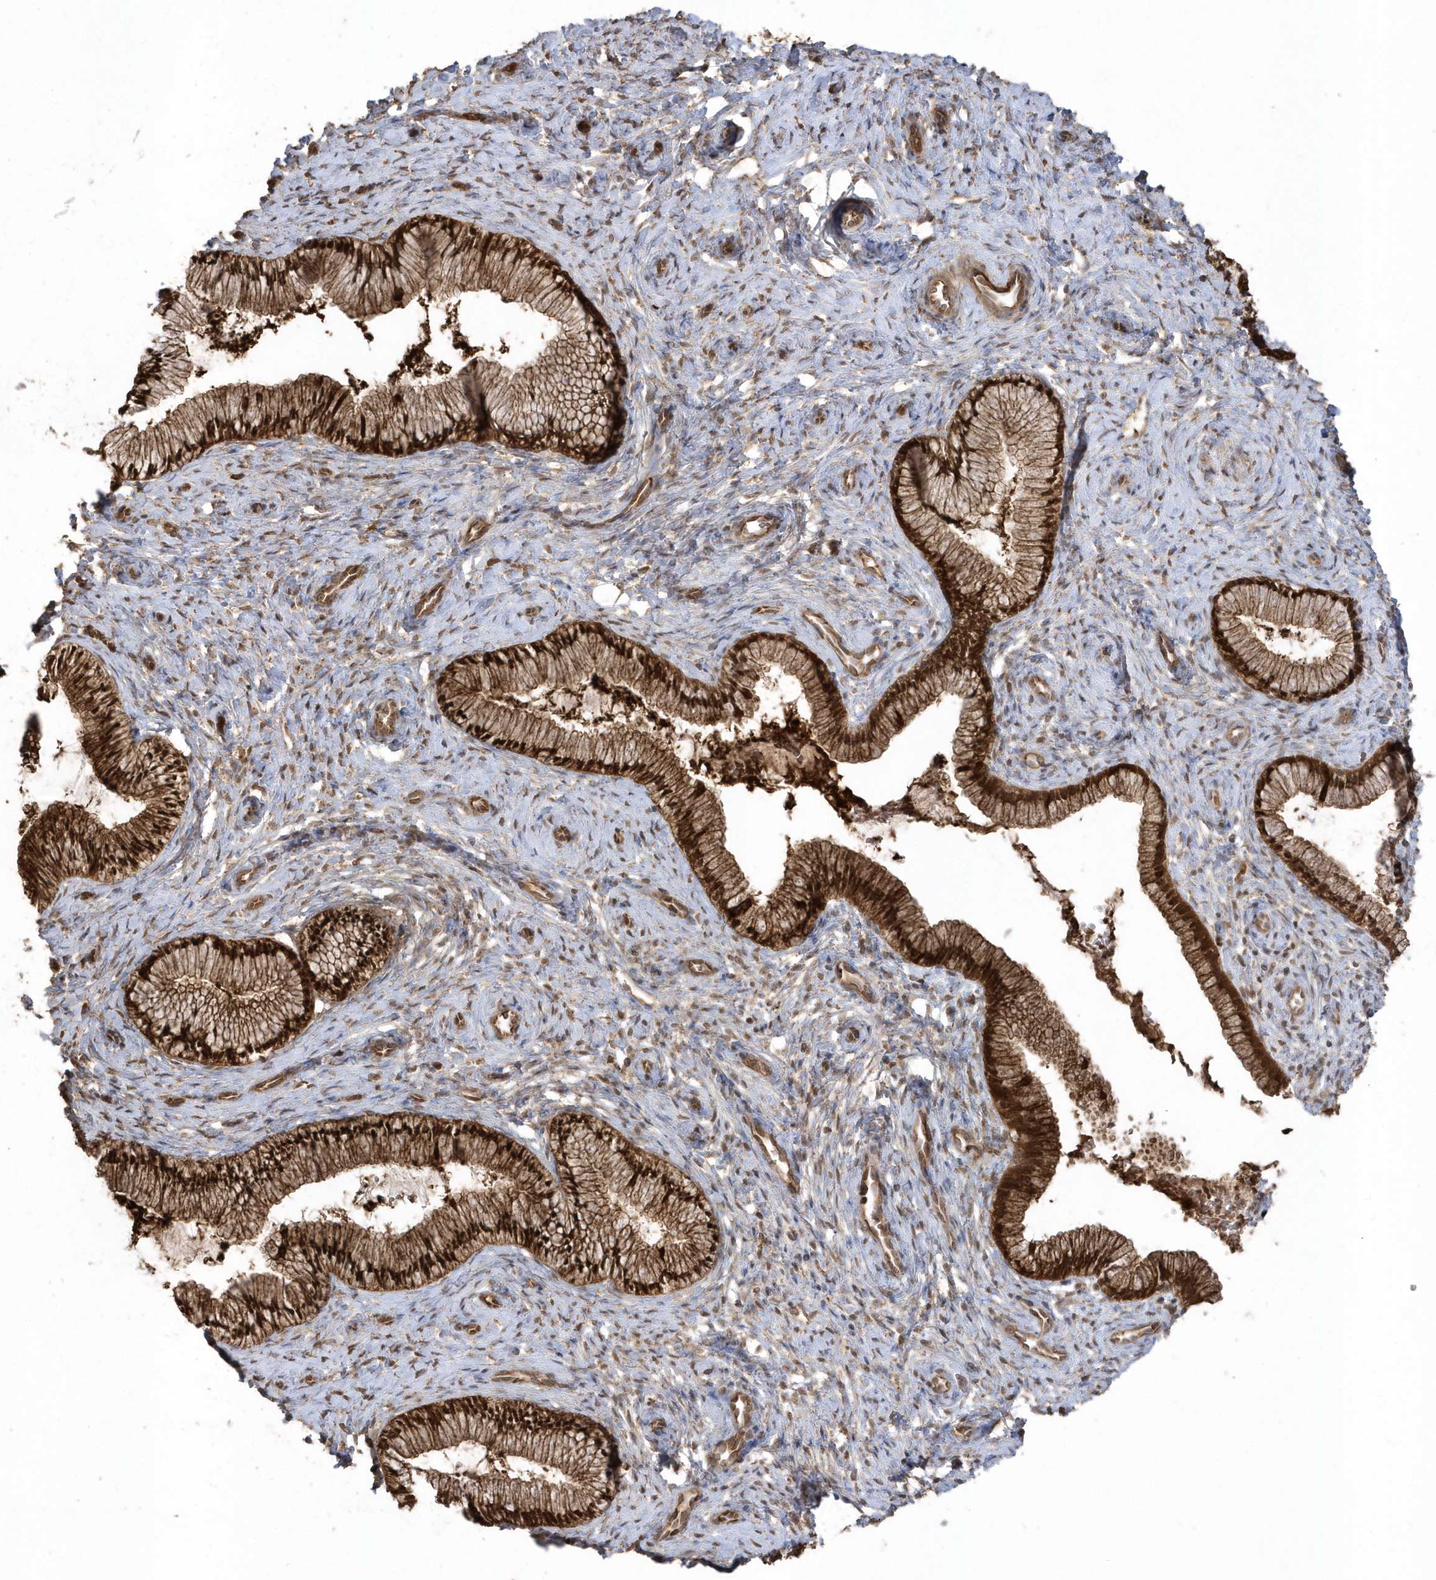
{"staining": {"intensity": "strong", "quantity": ">75%", "location": "cytoplasmic/membranous,nuclear"}, "tissue": "cervix", "cell_type": "Glandular cells", "image_type": "normal", "snomed": [{"axis": "morphology", "description": "Normal tissue, NOS"}, {"axis": "topography", "description": "Cervix"}], "caption": "Immunohistochemical staining of normal cervix reveals high levels of strong cytoplasmic/membranous,nuclear expression in about >75% of glandular cells.", "gene": "HNMT", "patient": {"sex": "female", "age": 27}}